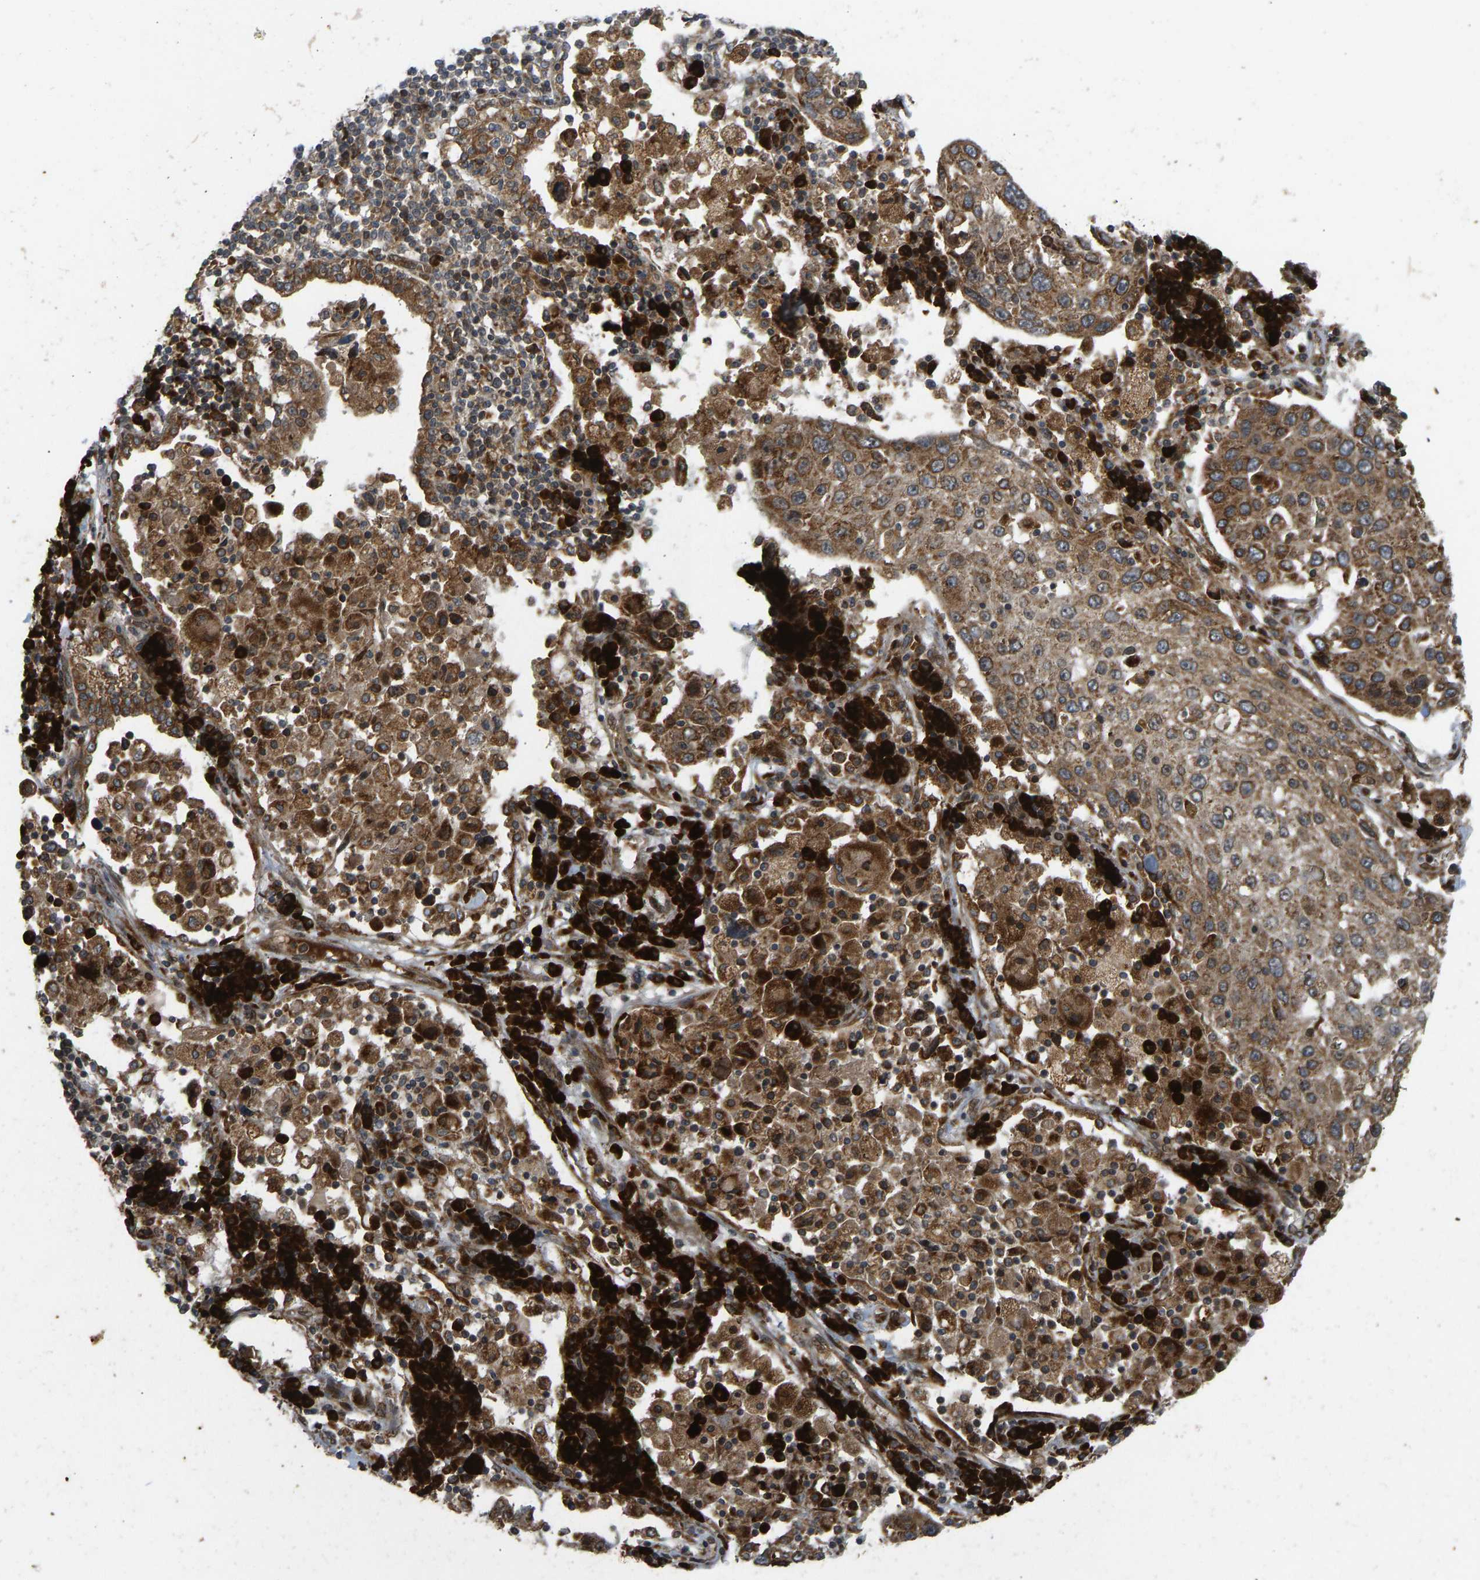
{"staining": {"intensity": "moderate", "quantity": ">75%", "location": "cytoplasmic/membranous"}, "tissue": "lung cancer", "cell_type": "Tumor cells", "image_type": "cancer", "snomed": [{"axis": "morphology", "description": "Squamous cell carcinoma, NOS"}, {"axis": "topography", "description": "Lung"}], "caption": "DAB (3,3'-diaminobenzidine) immunohistochemical staining of human squamous cell carcinoma (lung) exhibits moderate cytoplasmic/membranous protein staining in about >75% of tumor cells.", "gene": "RPN2", "patient": {"sex": "male", "age": 65}}